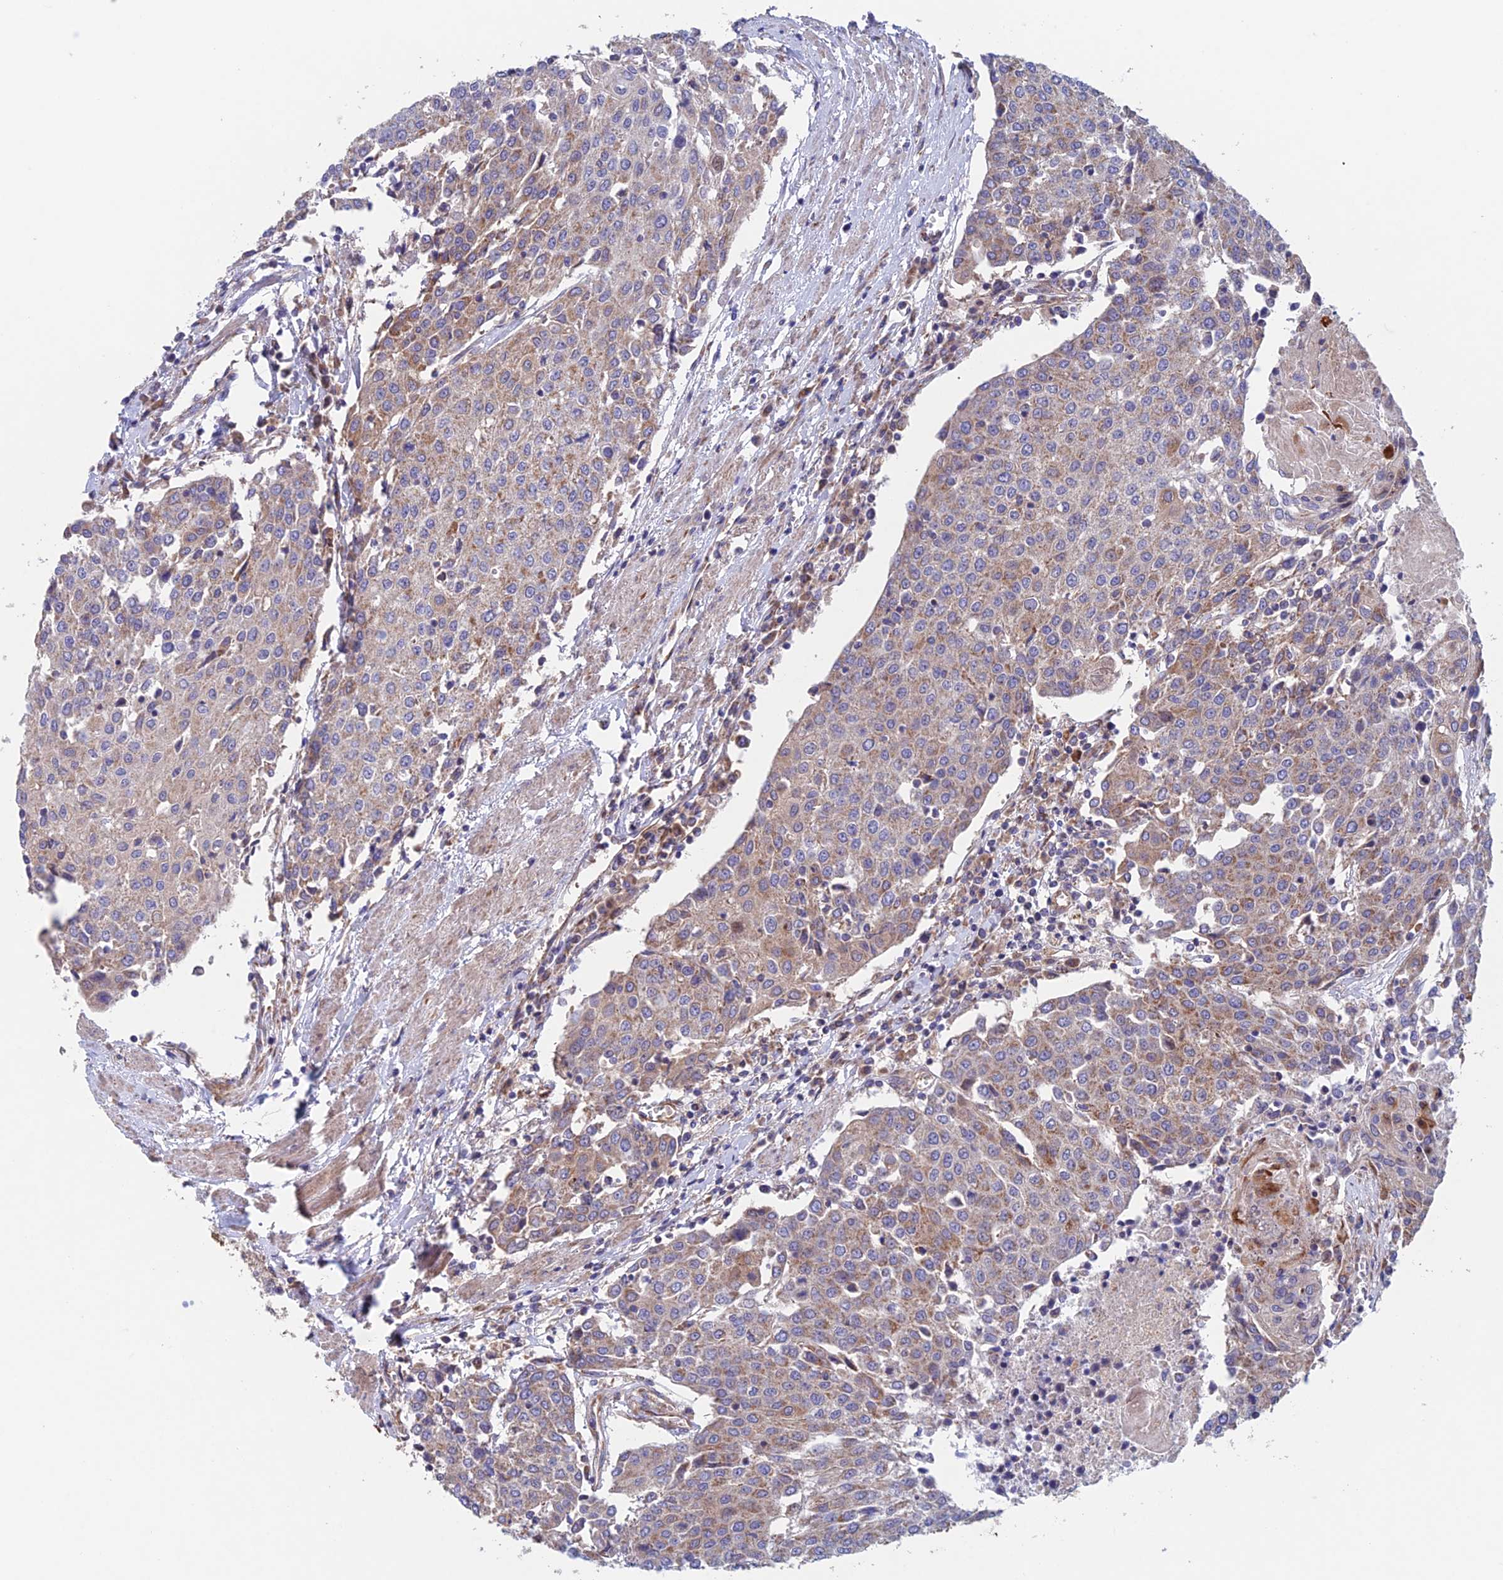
{"staining": {"intensity": "moderate", "quantity": "25%-75%", "location": "cytoplasmic/membranous"}, "tissue": "urothelial cancer", "cell_type": "Tumor cells", "image_type": "cancer", "snomed": [{"axis": "morphology", "description": "Urothelial carcinoma, High grade"}, {"axis": "topography", "description": "Urinary bladder"}], "caption": "This is a histology image of immunohistochemistry staining of urothelial carcinoma (high-grade), which shows moderate positivity in the cytoplasmic/membranous of tumor cells.", "gene": "MRPL1", "patient": {"sex": "female", "age": 85}}